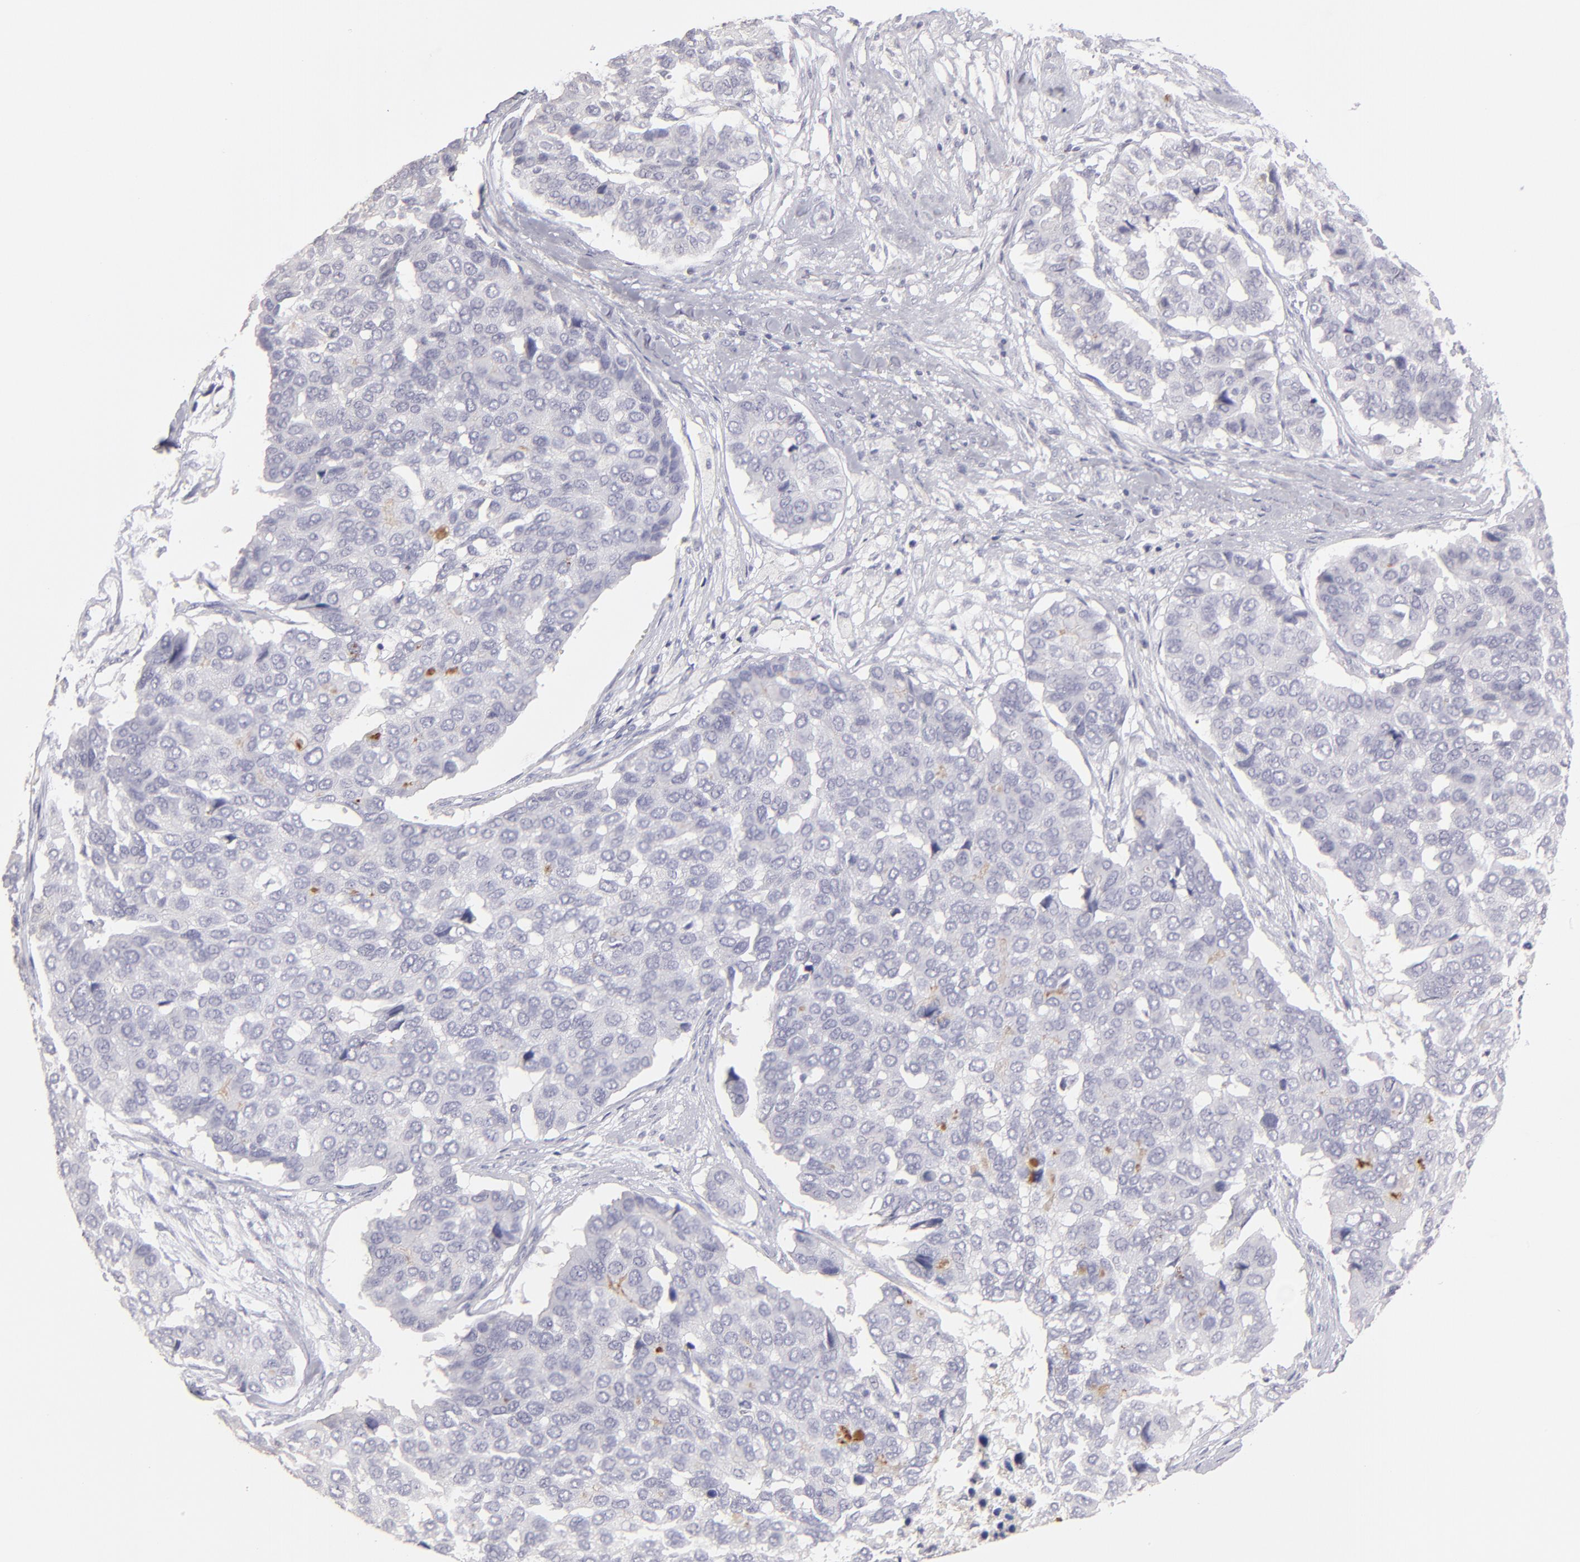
{"staining": {"intensity": "negative", "quantity": "none", "location": "none"}, "tissue": "pancreatic cancer", "cell_type": "Tumor cells", "image_type": "cancer", "snomed": [{"axis": "morphology", "description": "Adenocarcinoma, NOS"}, {"axis": "topography", "description": "Pancreas"}], "caption": "Histopathology image shows no significant protein expression in tumor cells of pancreatic cancer (adenocarcinoma).", "gene": "ABCC4", "patient": {"sex": "male", "age": 50}}